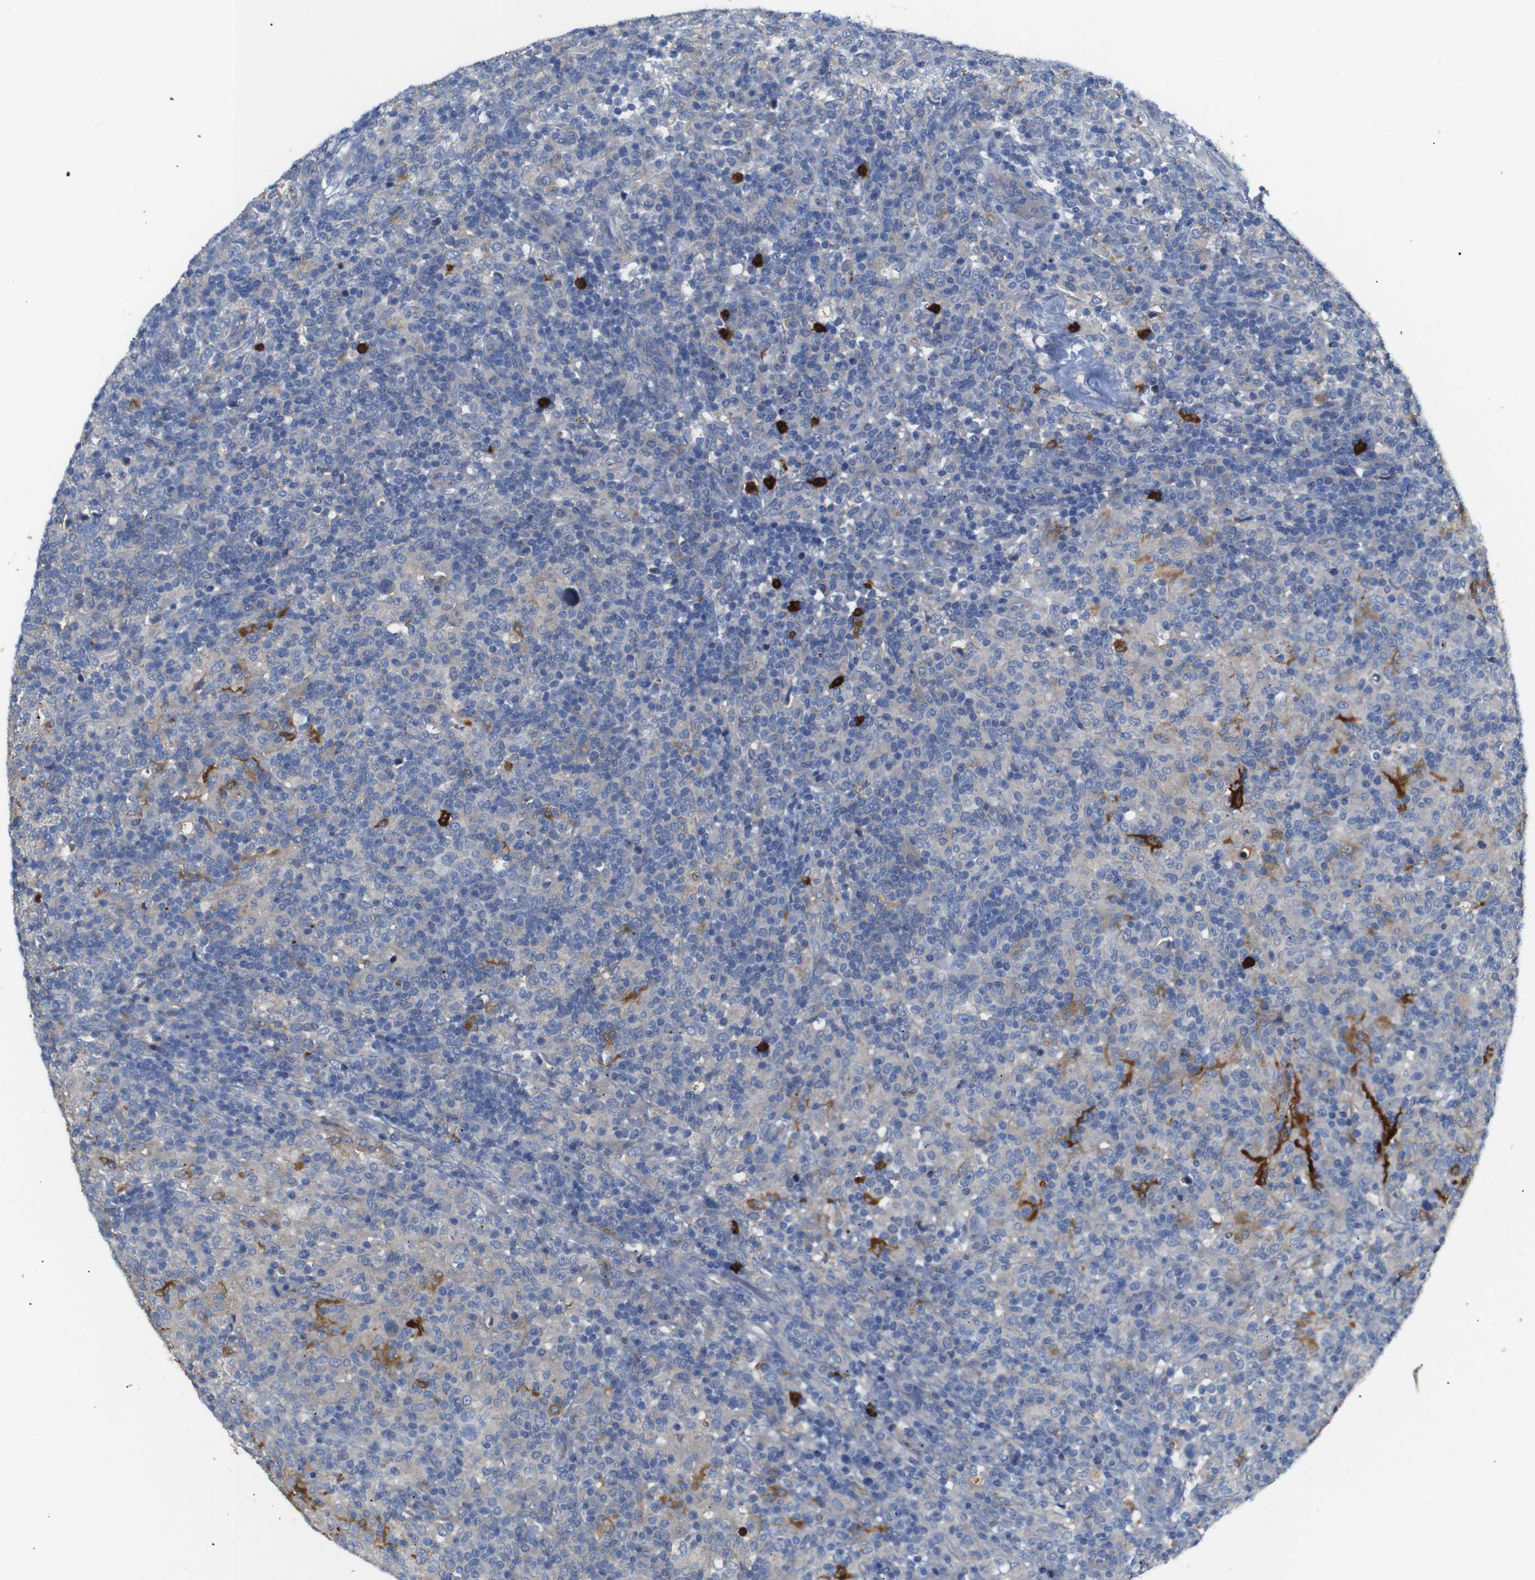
{"staining": {"intensity": "negative", "quantity": "none", "location": "none"}, "tissue": "lymphoma", "cell_type": "Tumor cells", "image_type": "cancer", "snomed": [{"axis": "morphology", "description": "Hodgkin's disease, NOS"}, {"axis": "topography", "description": "Lymph node"}], "caption": "High magnification brightfield microscopy of Hodgkin's disease stained with DAB (3,3'-diaminobenzidine) (brown) and counterstained with hematoxylin (blue): tumor cells show no significant positivity.", "gene": "ALOX15", "patient": {"sex": "male", "age": 70}}